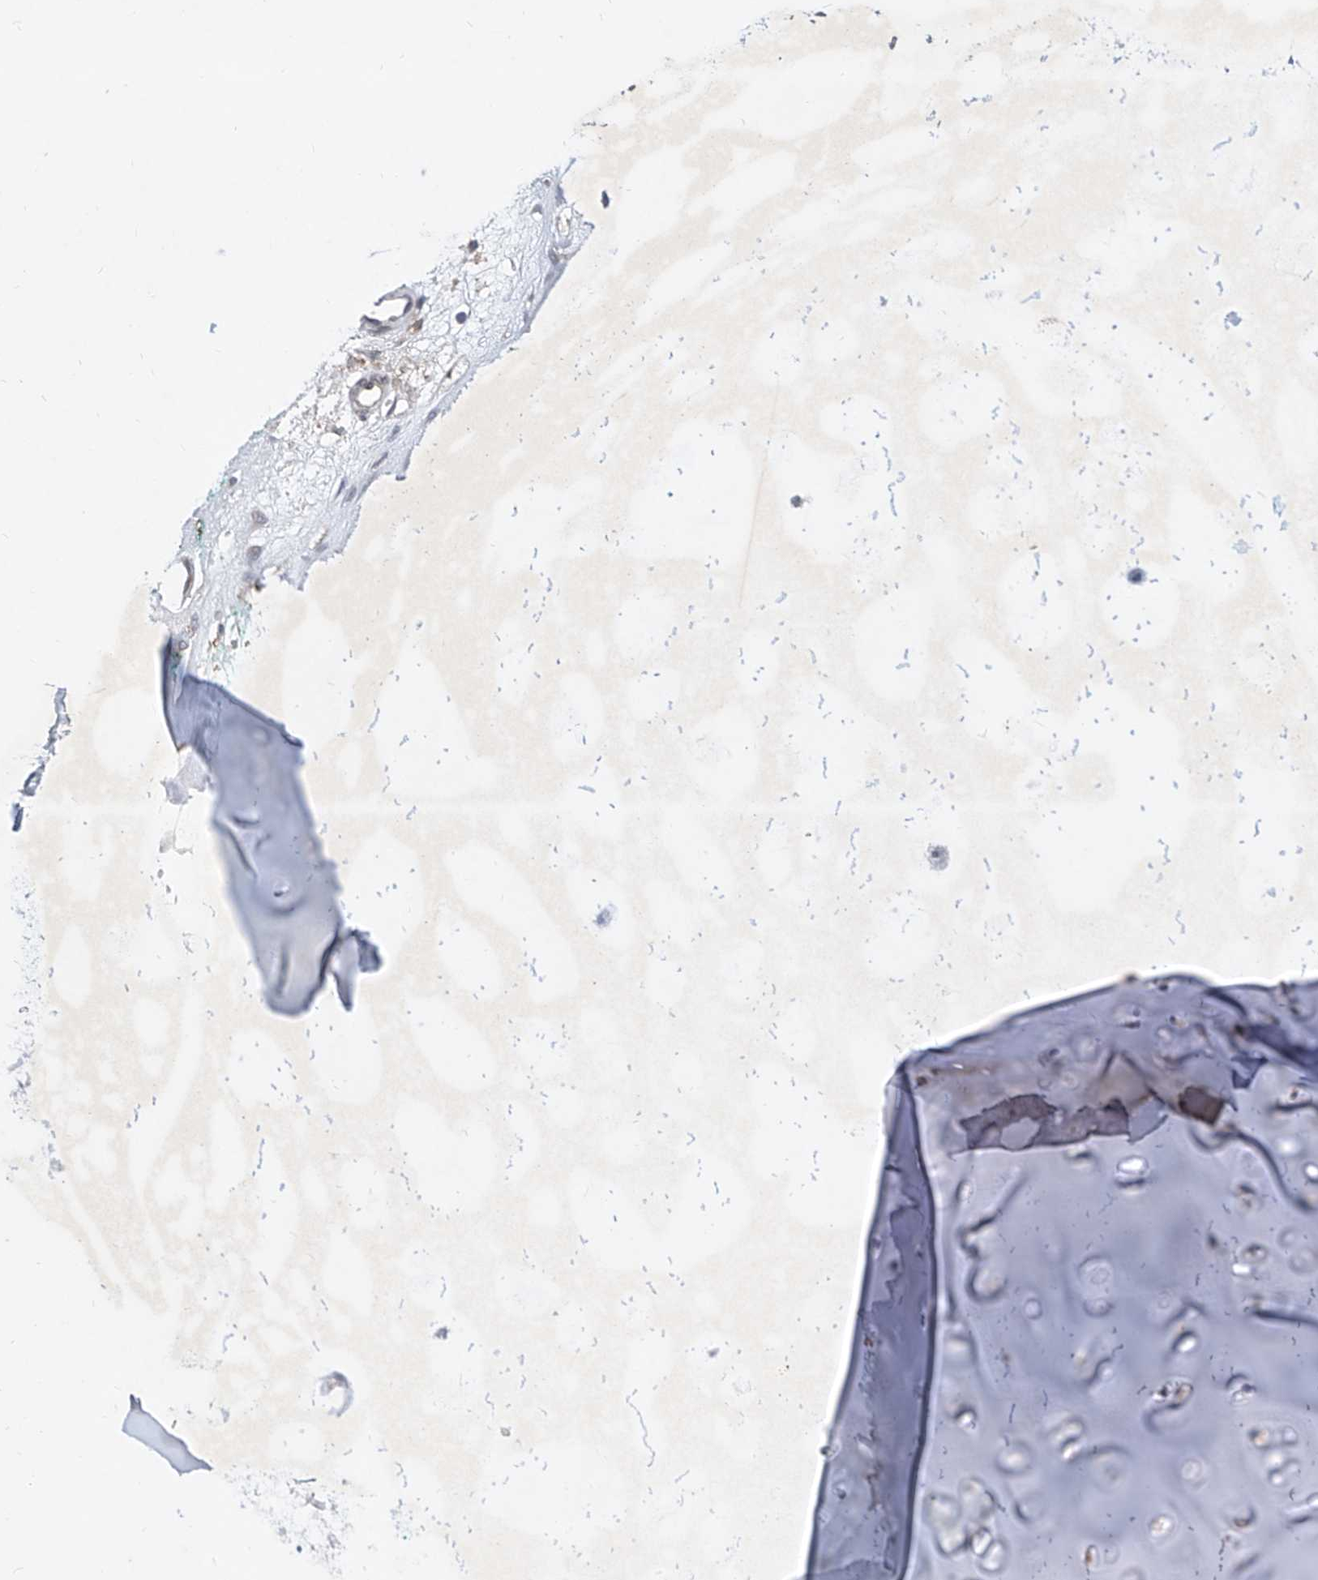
{"staining": {"intensity": "negative", "quantity": "none", "location": "none"}, "tissue": "adipose tissue", "cell_type": "Adipocytes", "image_type": "normal", "snomed": [{"axis": "morphology", "description": "Normal tissue, NOS"}, {"axis": "morphology", "description": "Basal cell carcinoma"}, {"axis": "topography", "description": "Cartilage tissue"}, {"axis": "topography", "description": "Nasopharynx"}, {"axis": "topography", "description": "Oral tissue"}], "caption": "High magnification brightfield microscopy of normal adipose tissue stained with DAB (brown) and counterstained with hematoxylin (blue): adipocytes show no significant expression. The staining is performed using DAB (3,3'-diaminobenzidine) brown chromogen with nuclei counter-stained in using hematoxylin.", "gene": "MX2", "patient": {"sex": "female", "age": 77}}